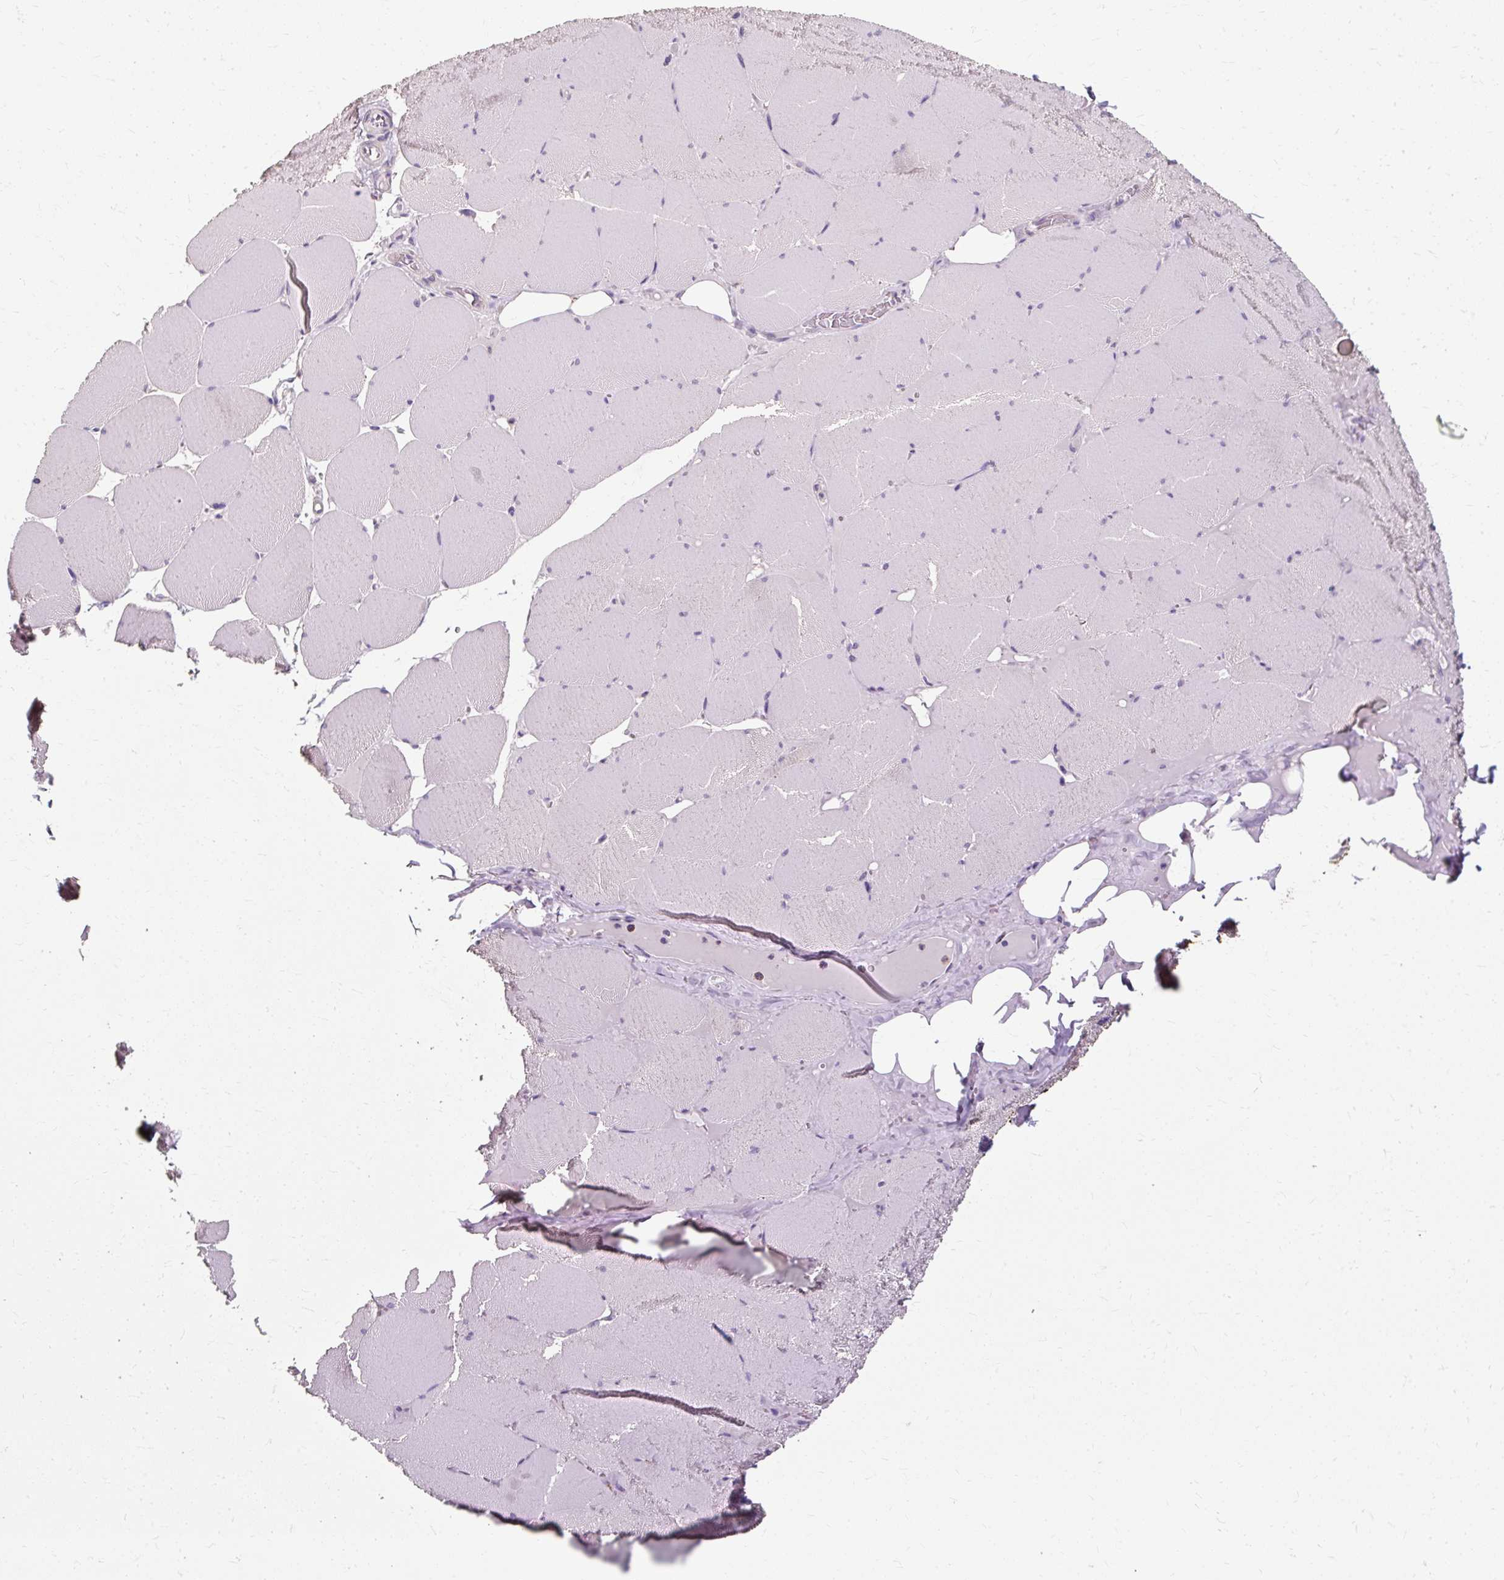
{"staining": {"intensity": "weak", "quantity": "<25%", "location": "cytoplasmic/membranous"}, "tissue": "skeletal muscle", "cell_type": "Myocytes", "image_type": "normal", "snomed": [{"axis": "morphology", "description": "Normal tissue, NOS"}, {"axis": "topography", "description": "Skeletal muscle"}, {"axis": "topography", "description": "Head-Neck"}], "caption": "Immunohistochemistry photomicrograph of benign human skeletal muscle stained for a protein (brown), which exhibits no expression in myocytes. (DAB IHC, high magnification).", "gene": "KLHL24", "patient": {"sex": "male", "age": 66}}